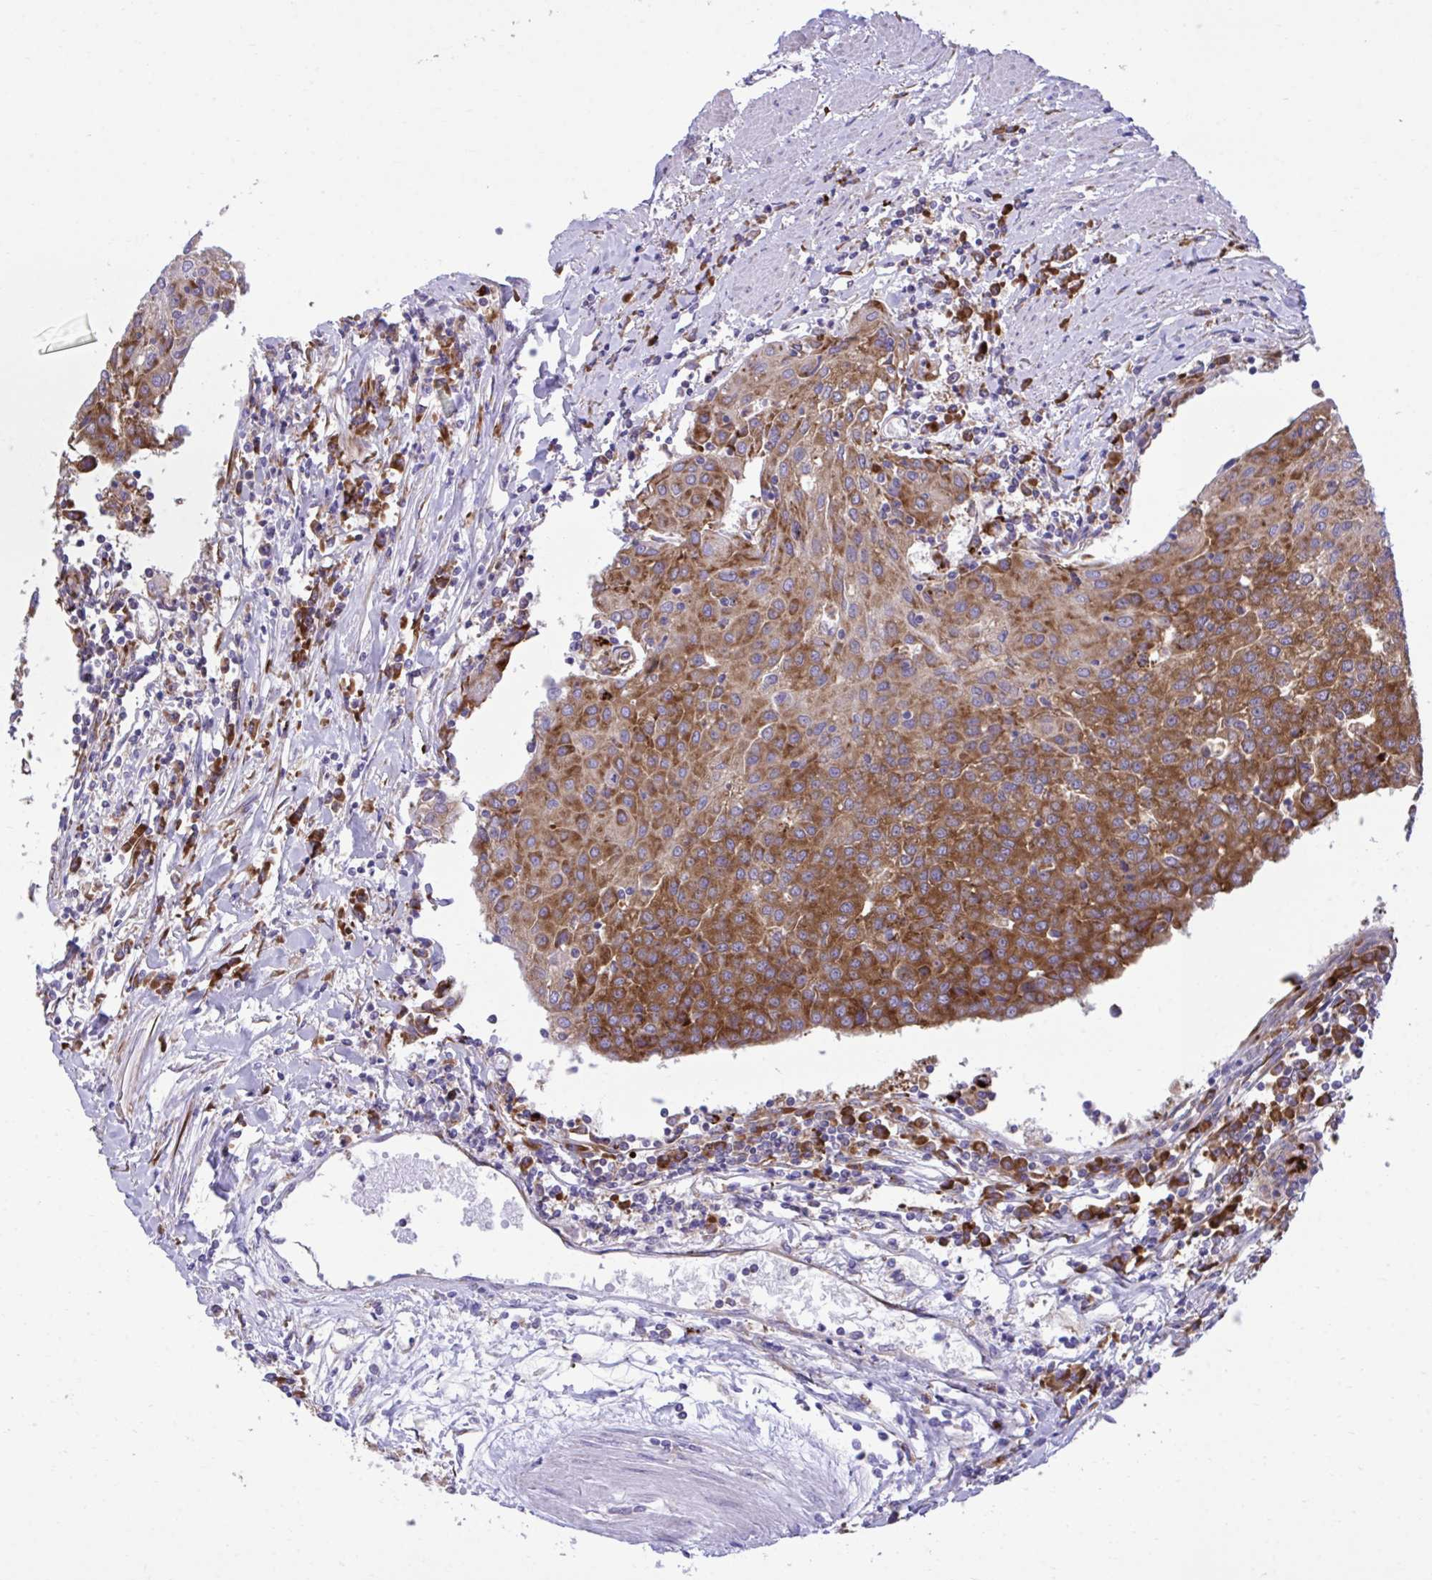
{"staining": {"intensity": "strong", "quantity": ">75%", "location": "cytoplasmic/membranous"}, "tissue": "urothelial cancer", "cell_type": "Tumor cells", "image_type": "cancer", "snomed": [{"axis": "morphology", "description": "Urothelial carcinoma, High grade"}, {"axis": "topography", "description": "Urinary bladder"}], "caption": "A micrograph of human urothelial cancer stained for a protein displays strong cytoplasmic/membranous brown staining in tumor cells. The protein is stained brown, and the nuclei are stained in blue (DAB IHC with brightfield microscopy, high magnification).", "gene": "RPS15", "patient": {"sex": "female", "age": 85}}